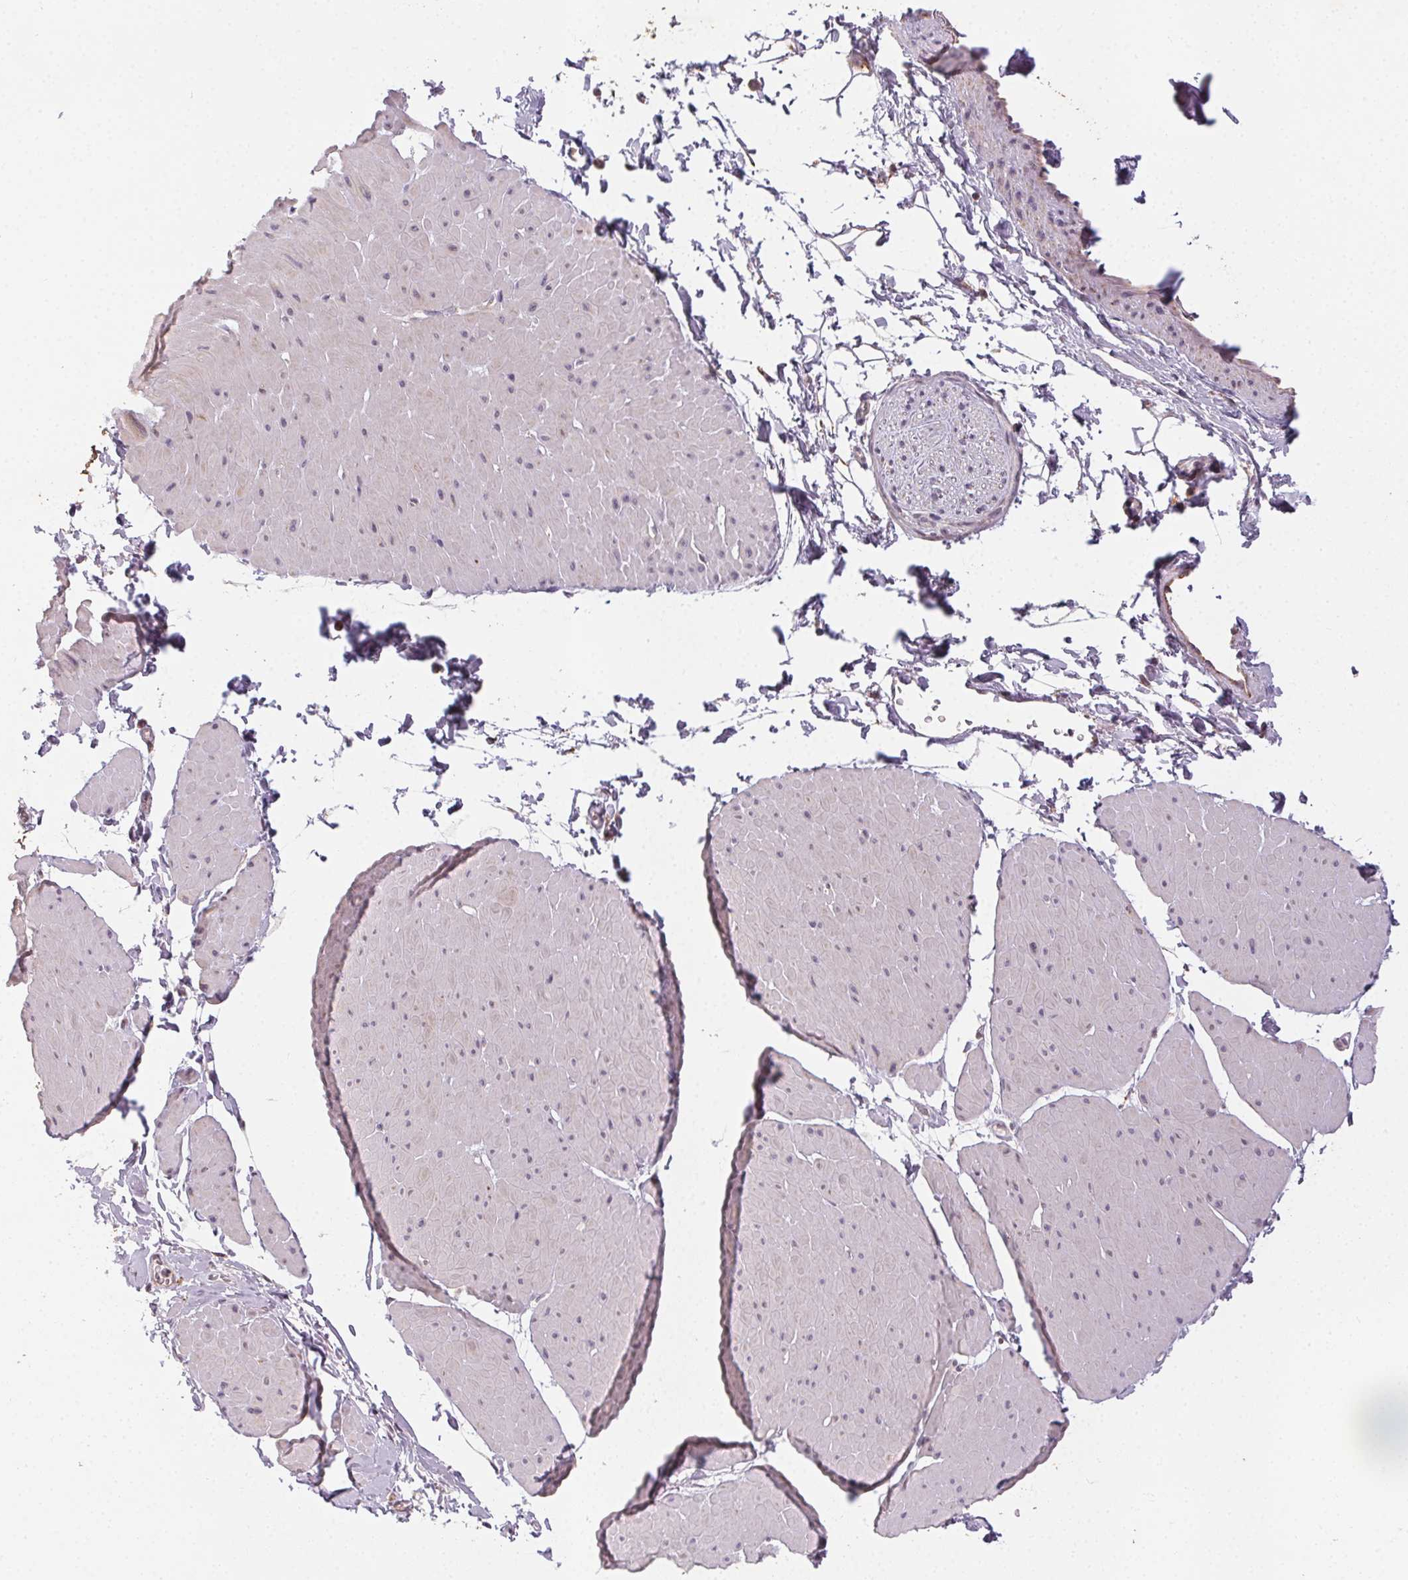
{"staining": {"intensity": "negative", "quantity": "none", "location": "none"}, "tissue": "adipose tissue", "cell_type": "Adipocytes", "image_type": "normal", "snomed": [{"axis": "morphology", "description": "Normal tissue, NOS"}, {"axis": "topography", "description": "Smooth muscle"}, {"axis": "topography", "description": "Peripheral nerve tissue"}], "caption": "DAB (3,3'-diaminobenzidine) immunohistochemical staining of unremarkable human adipose tissue reveals no significant positivity in adipocytes.", "gene": "NCOA4", "patient": {"sex": "male", "age": 58}}